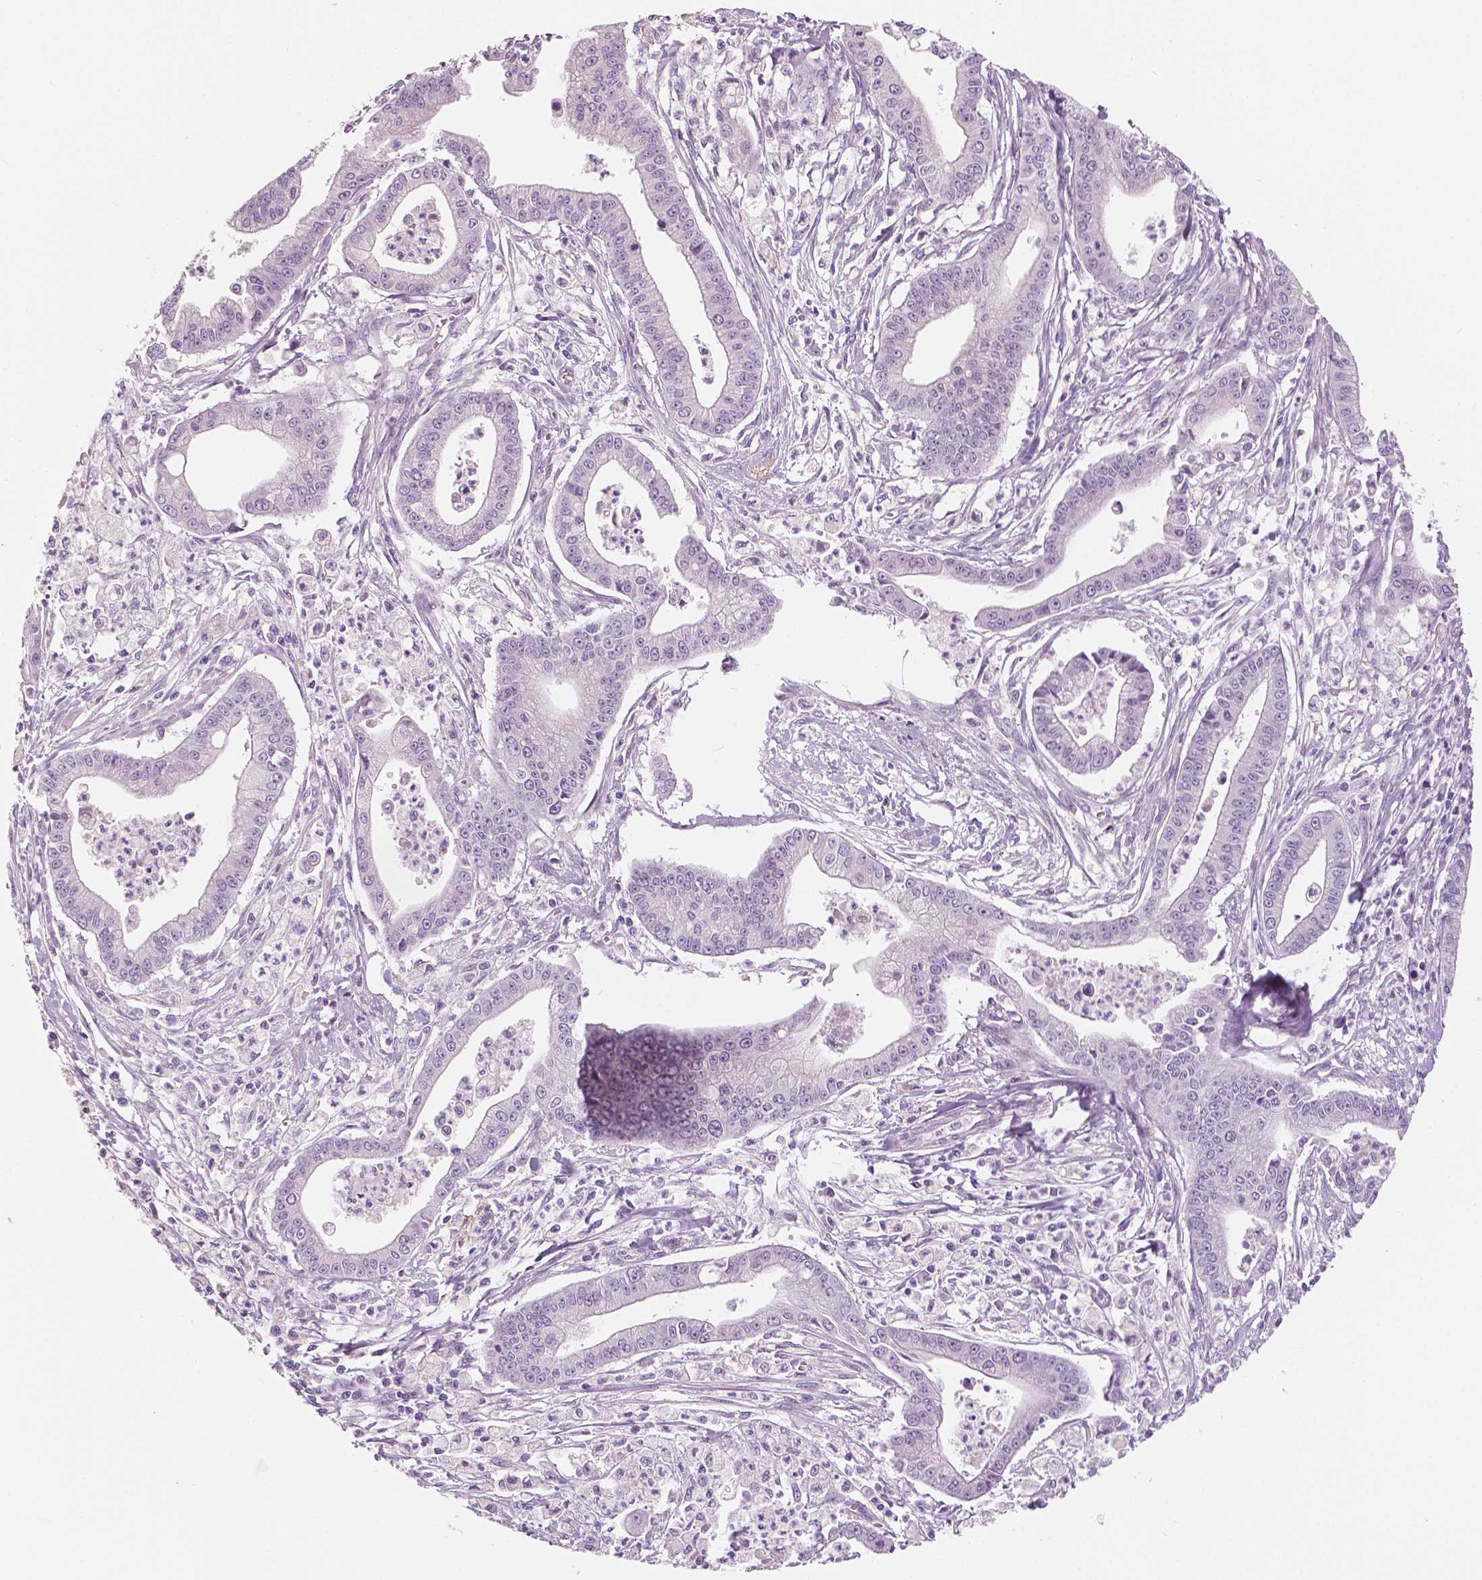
{"staining": {"intensity": "negative", "quantity": "none", "location": "none"}, "tissue": "pancreatic cancer", "cell_type": "Tumor cells", "image_type": "cancer", "snomed": [{"axis": "morphology", "description": "Adenocarcinoma, NOS"}, {"axis": "topography", "description": "Pancreas"}], "caption": "There is no significant positivity in tumor cells of adenocarcinoma (pancreatic).", "gene": "SLC24A1", "patient": {"sex": "female", "age": 65}}